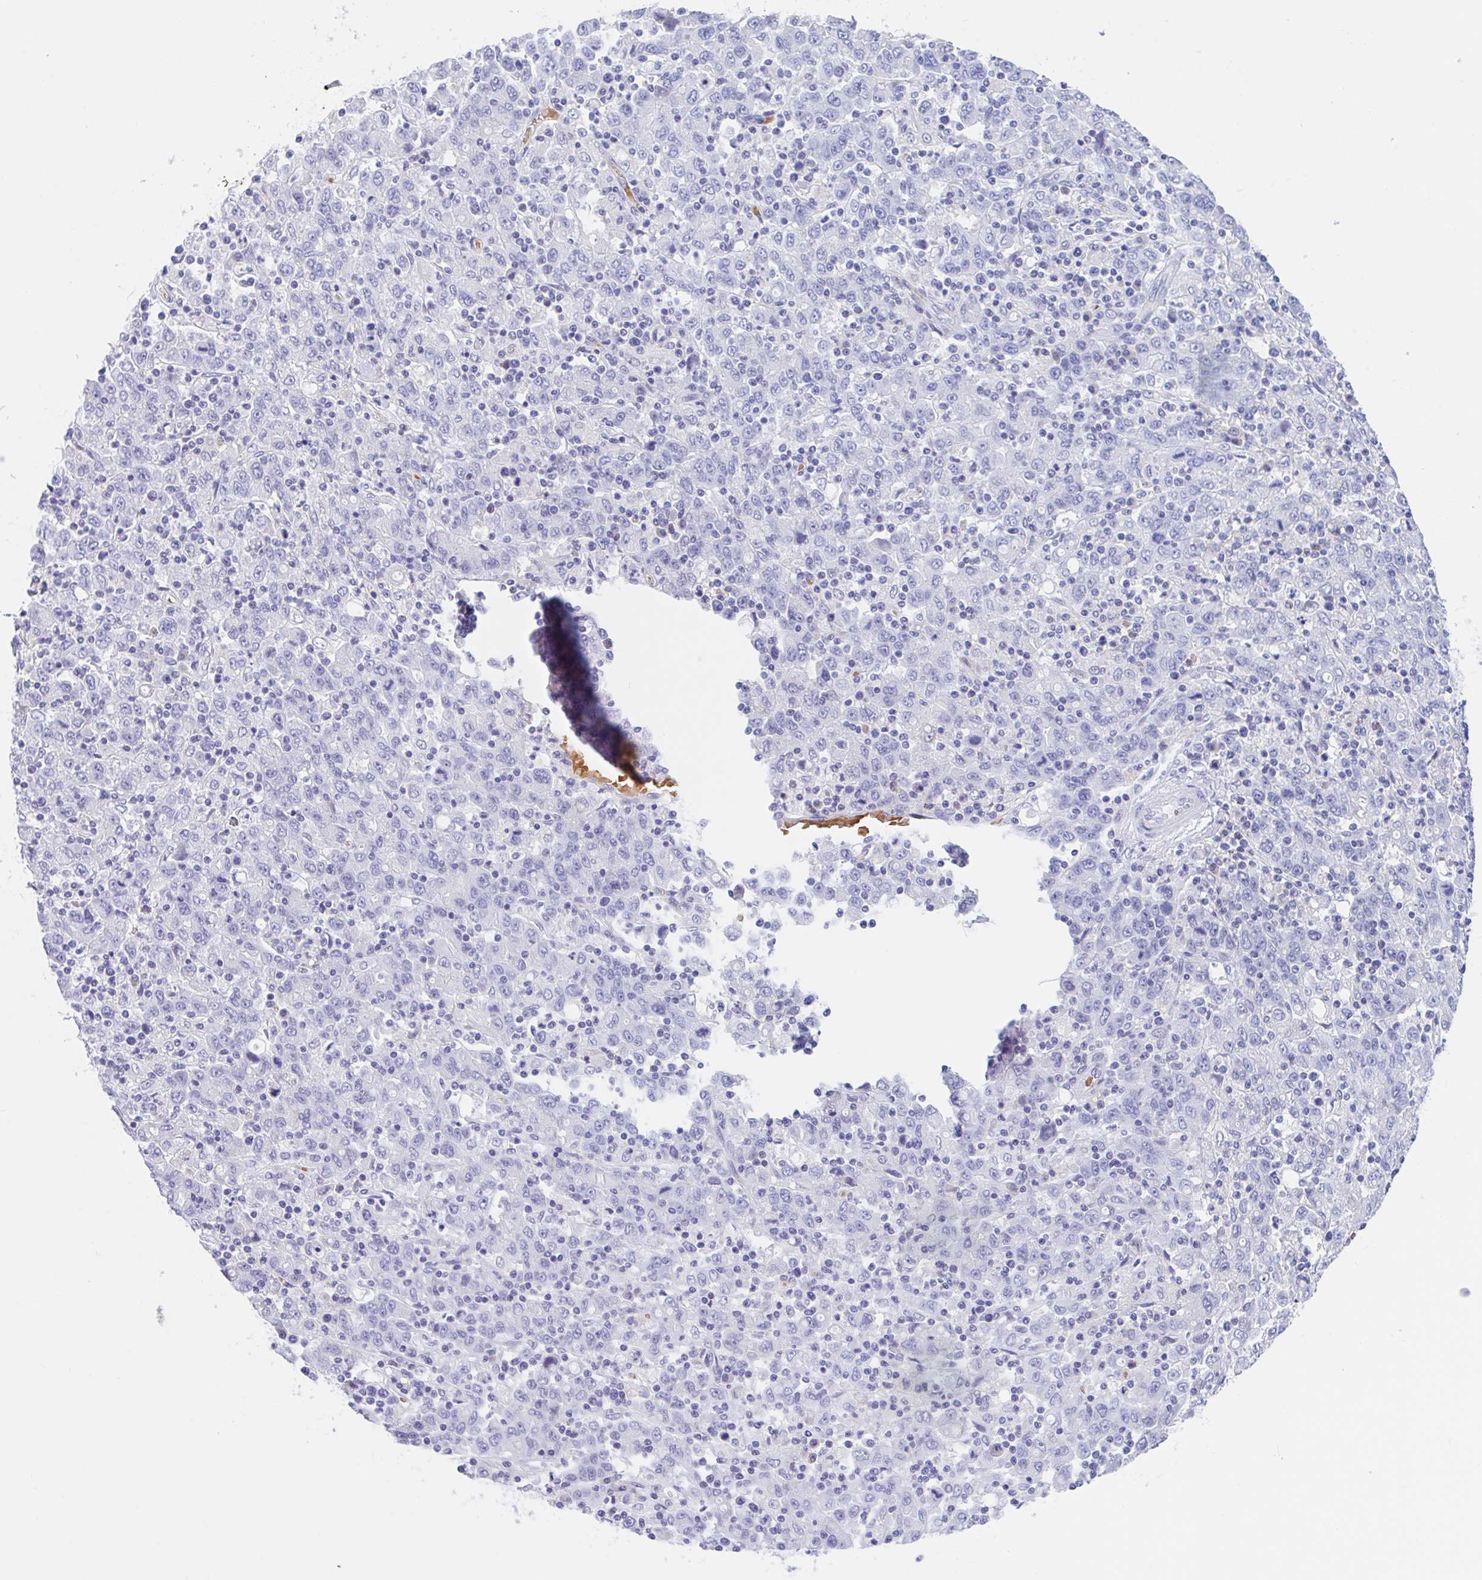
{"staining": {"intensity": "negative", "quantity": "none", "location": "none"}, "tissue": "stomach cancer", "cell_type": "Tumor cells", "image_type": "cancer", "snomed": [{"axis": "morphology", "description": "Adenocarcinoma, NOS"}, {"axis": "topography", "description": "Stomach, upper"}], "caption": "Stomach cancer was stained to show a protein in brown. There is no significant expression in tumor cells. The staining was performed using DAB to visualize the protein expression in brown, while the nuclei were stained in blue with hematoxylin (Magnification: 20x).", "gene": "ANKRD9", "patient": {"sex": "male", "age": 69}}